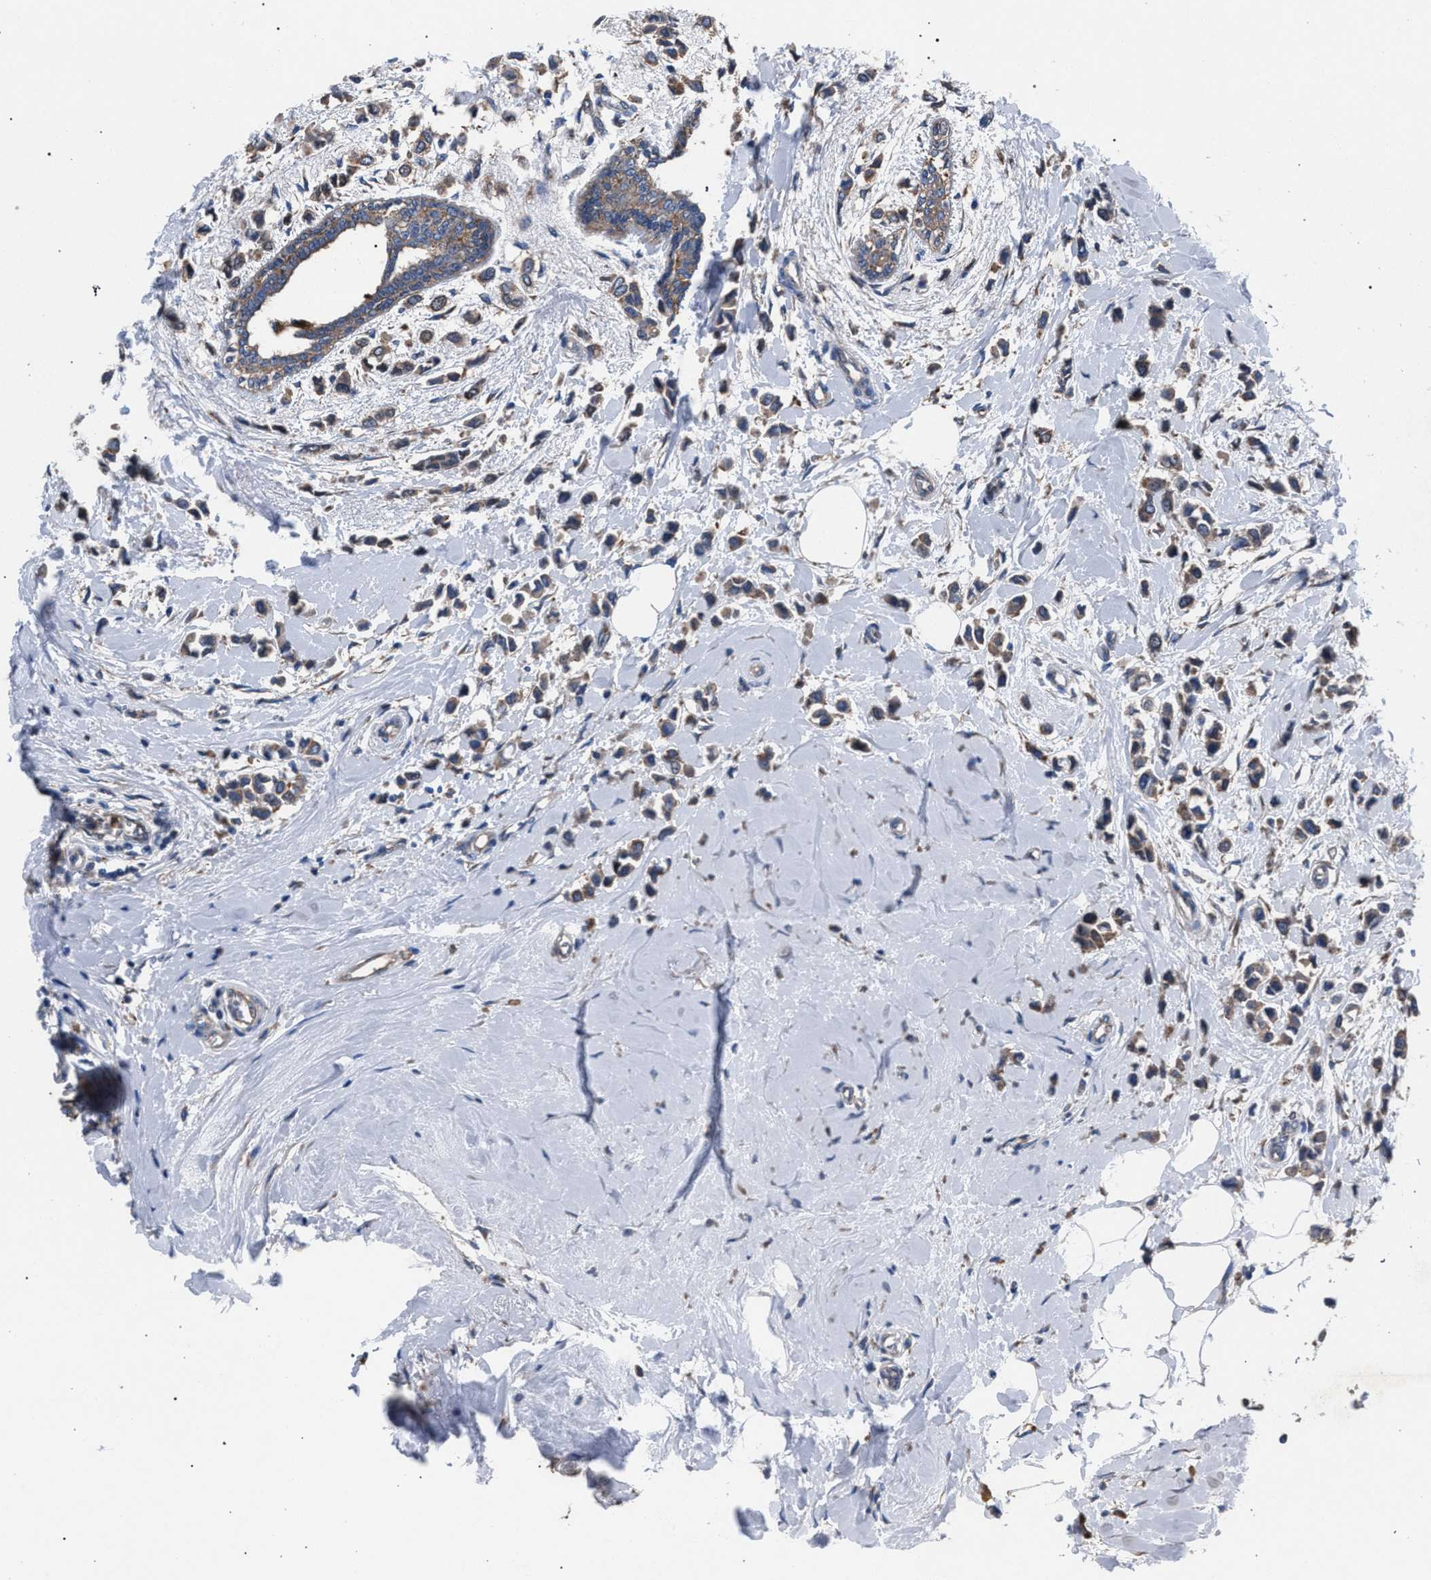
{"staining": {"intensity": "weak", "quantity": ">75%", "location": "cytoplasmic/membranous"}, "tissue": "breast cancer", "cell_type": "Tumor cells", "image_type": "cancer", "snomed": [{"axis": "morphology", "description": "Lobular carcinoma"}, {"axis": "topography", "description": "Breast"}], "caption": "Human lobular carcinoma (breast) stained with a brown dye reveals weak cytoplasmic/membranous positive positivity in about >75% of tumor cells.", "gene": "ATP6V0A1", "patient": {"sex": "female", "age": 51}}